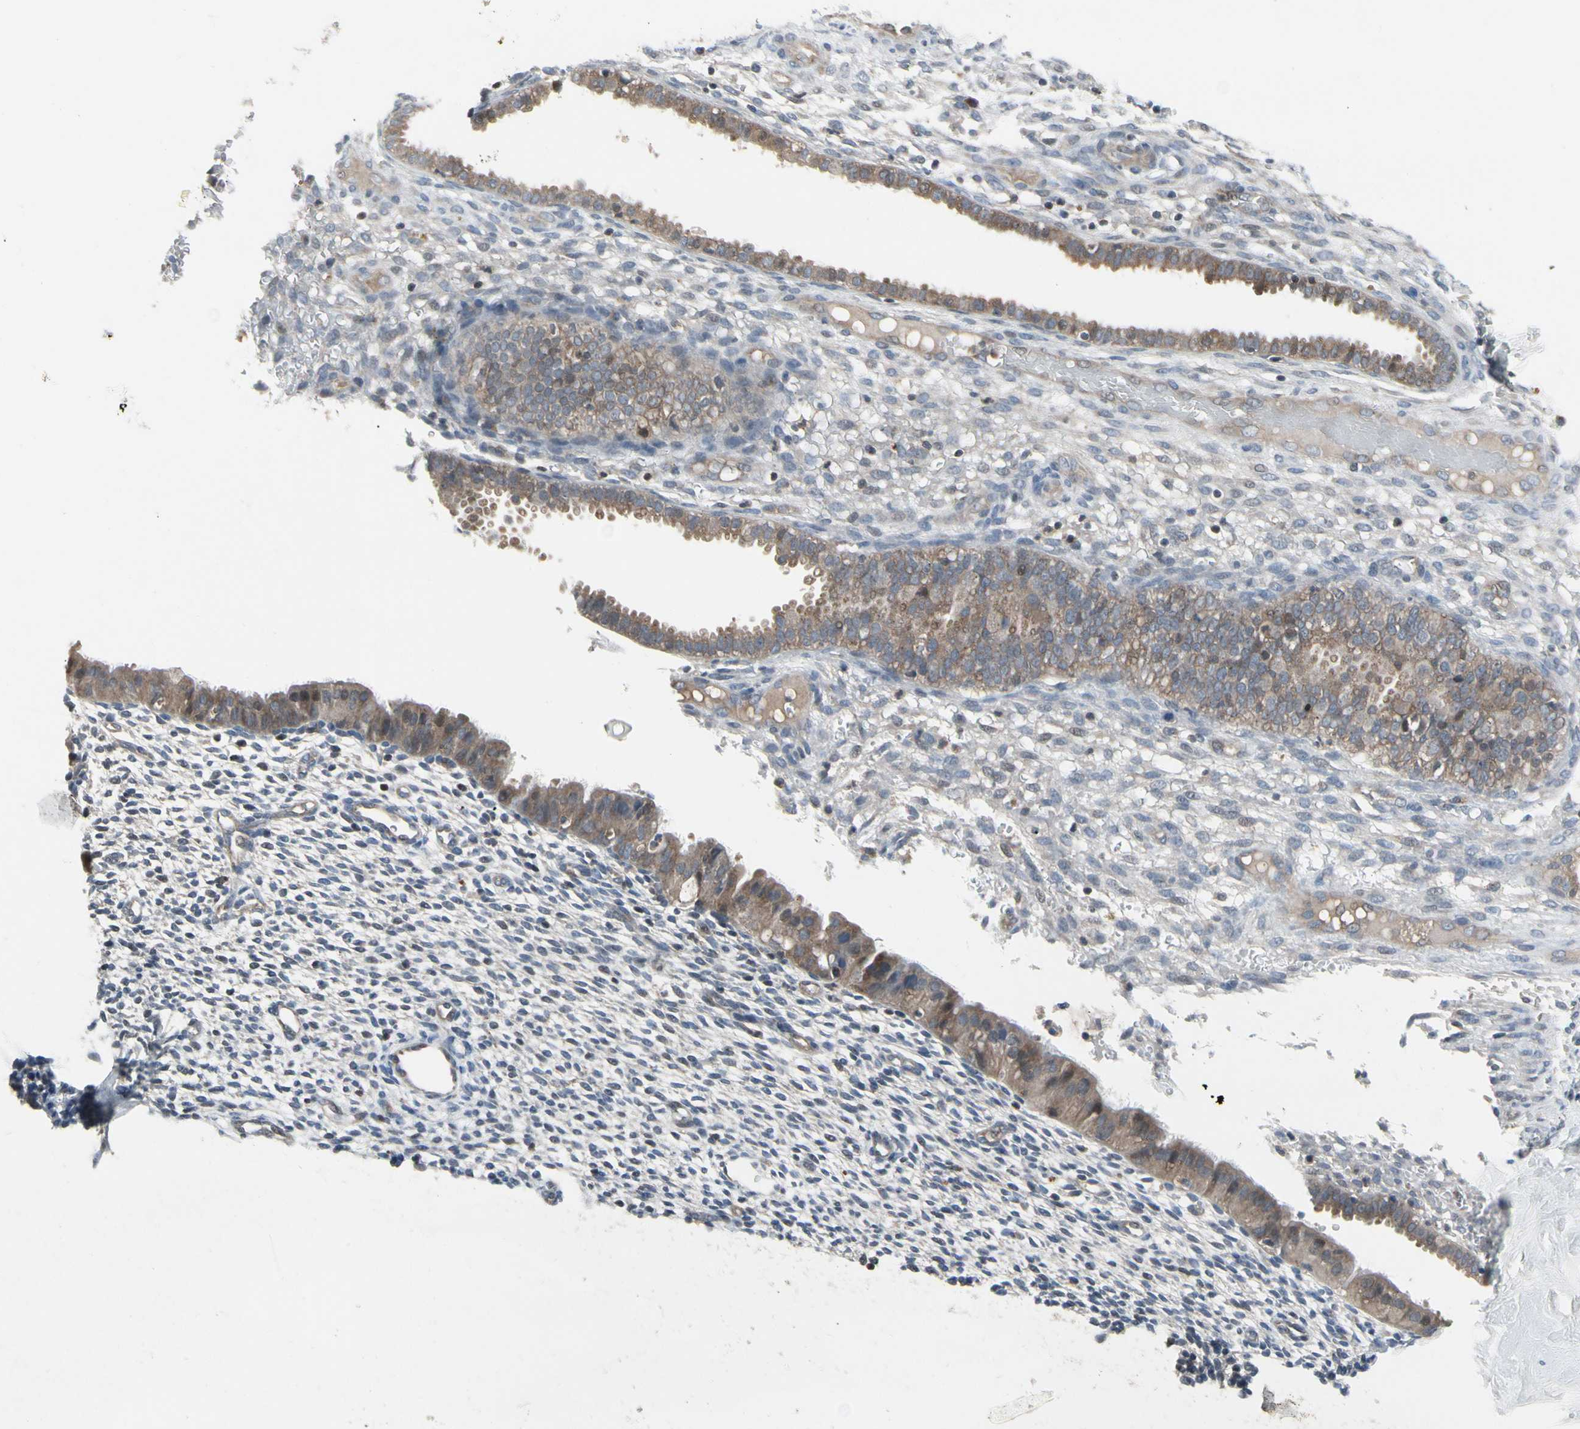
{"staining": {"intensity": "moderate", "quantity": "<25%", "location": "cytoplasmic/membranous"}, "tissue": "endometrium", "cell_type": "Cells in endometrial stroma", "image_type": "normal", "snomed": [{"axis": "morphology", "description": "Normal tissue, NOS"}, {"axis": "topography", "description": "Endometrium"}], "caption": "Protein analysis of normal endometrium exhibits moderate cytoplasmic/membranous expression in about <25% of cells in endometrial stroma. The staining was performed using DAB (3,3'-diaminobenzidine), with brown indicating positive protein expression. Nuclei are stained blue with hematoxylin.", "gene": "NMI", "patient": {"sex": "female", "age": 61}}